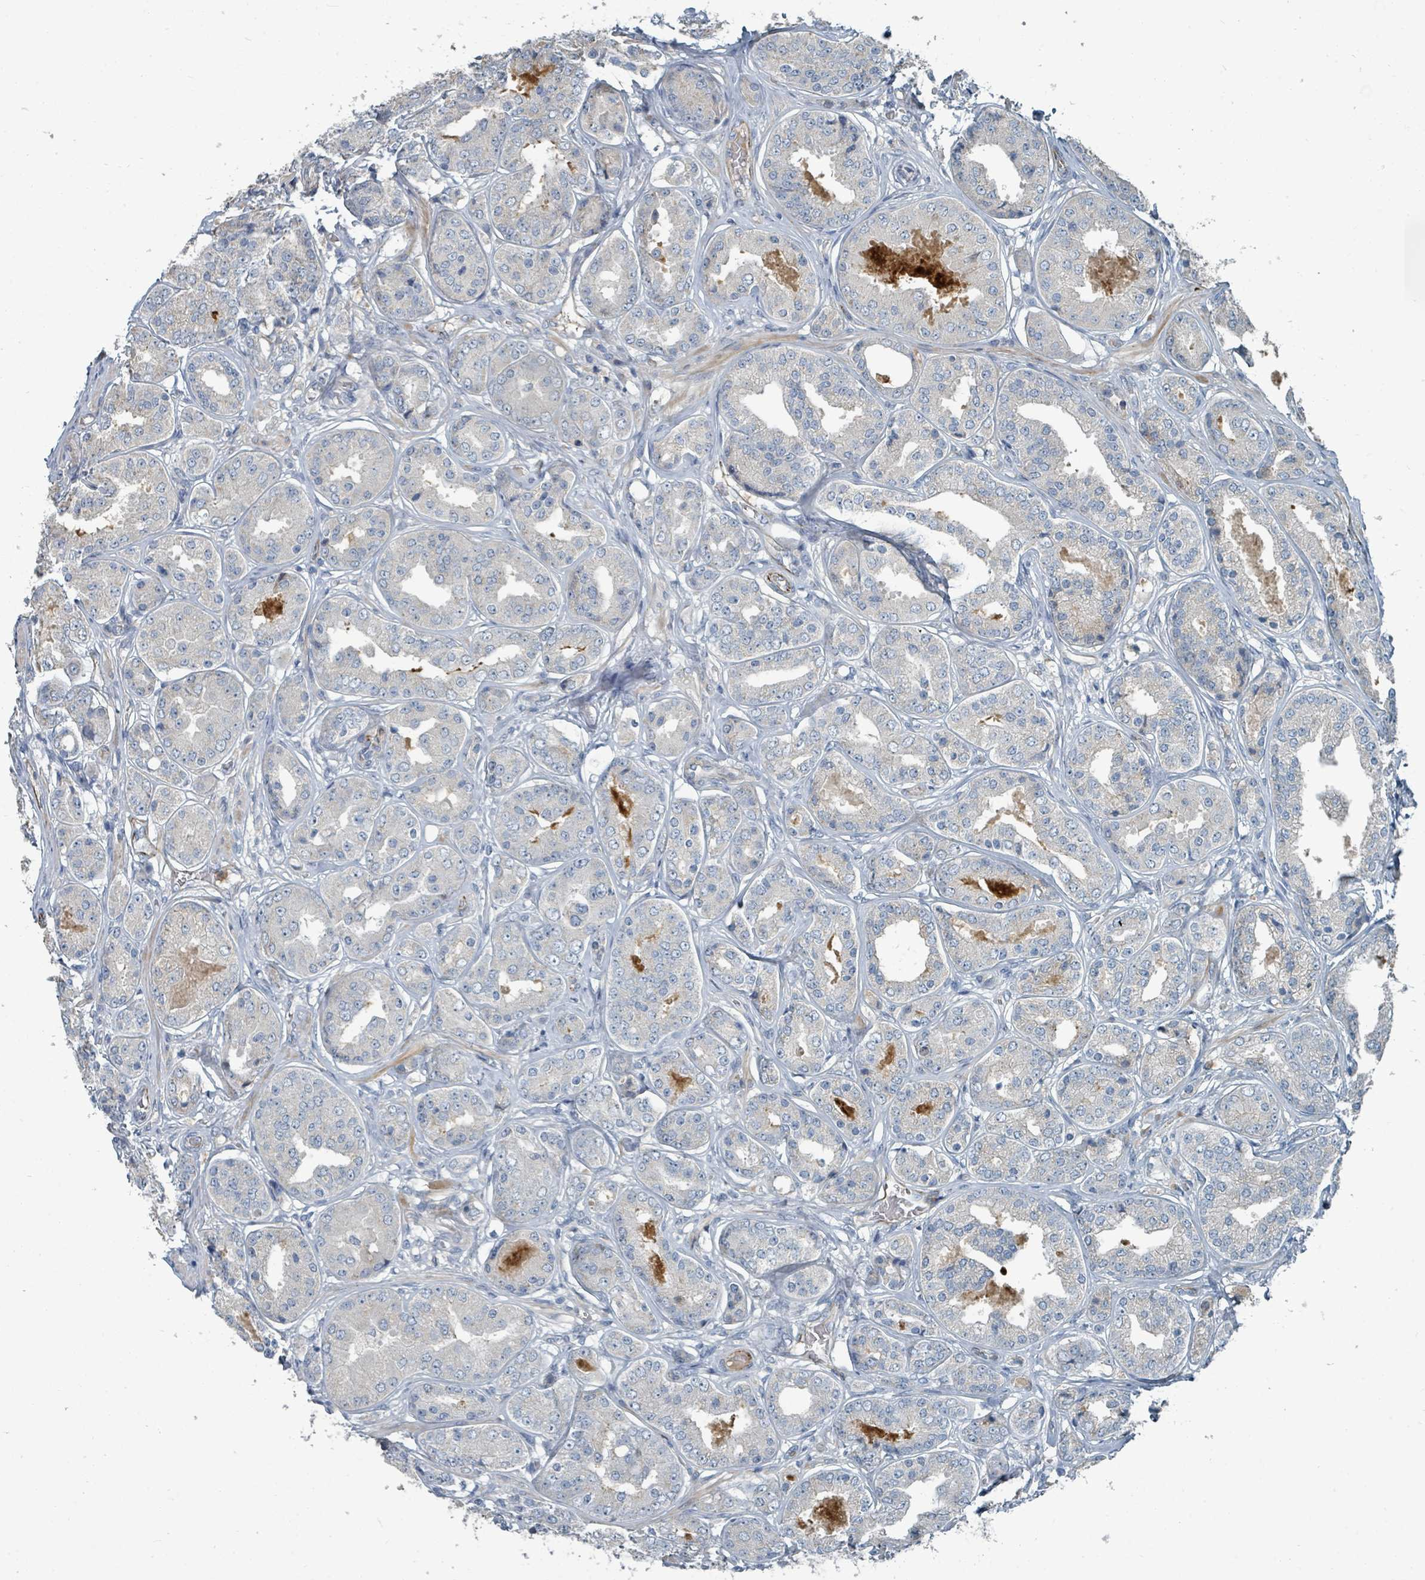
{"staining": {"intensity": "negative", "quantity": "none", "location": "none"}, "tissue": "prostate cancer", "cell_type": "Tumor cells", "image_type": "cancer", "snomed": [{"axis": "morphology", "description": "Adenocarcinoma, High grade"}, {"axis": "topography", "description": "Prostate"}], "caption": "High power microscopy histopathology image of an IHC image of prostate cancer (high-grade adenocarcinoma), revealing no significant expression in tumor cells. (Brightfield microscopy of DAB immunohistochemistry at high magnification).", "gene": "SLC44A5", "patient": {"sex": "male", "age": 63}}